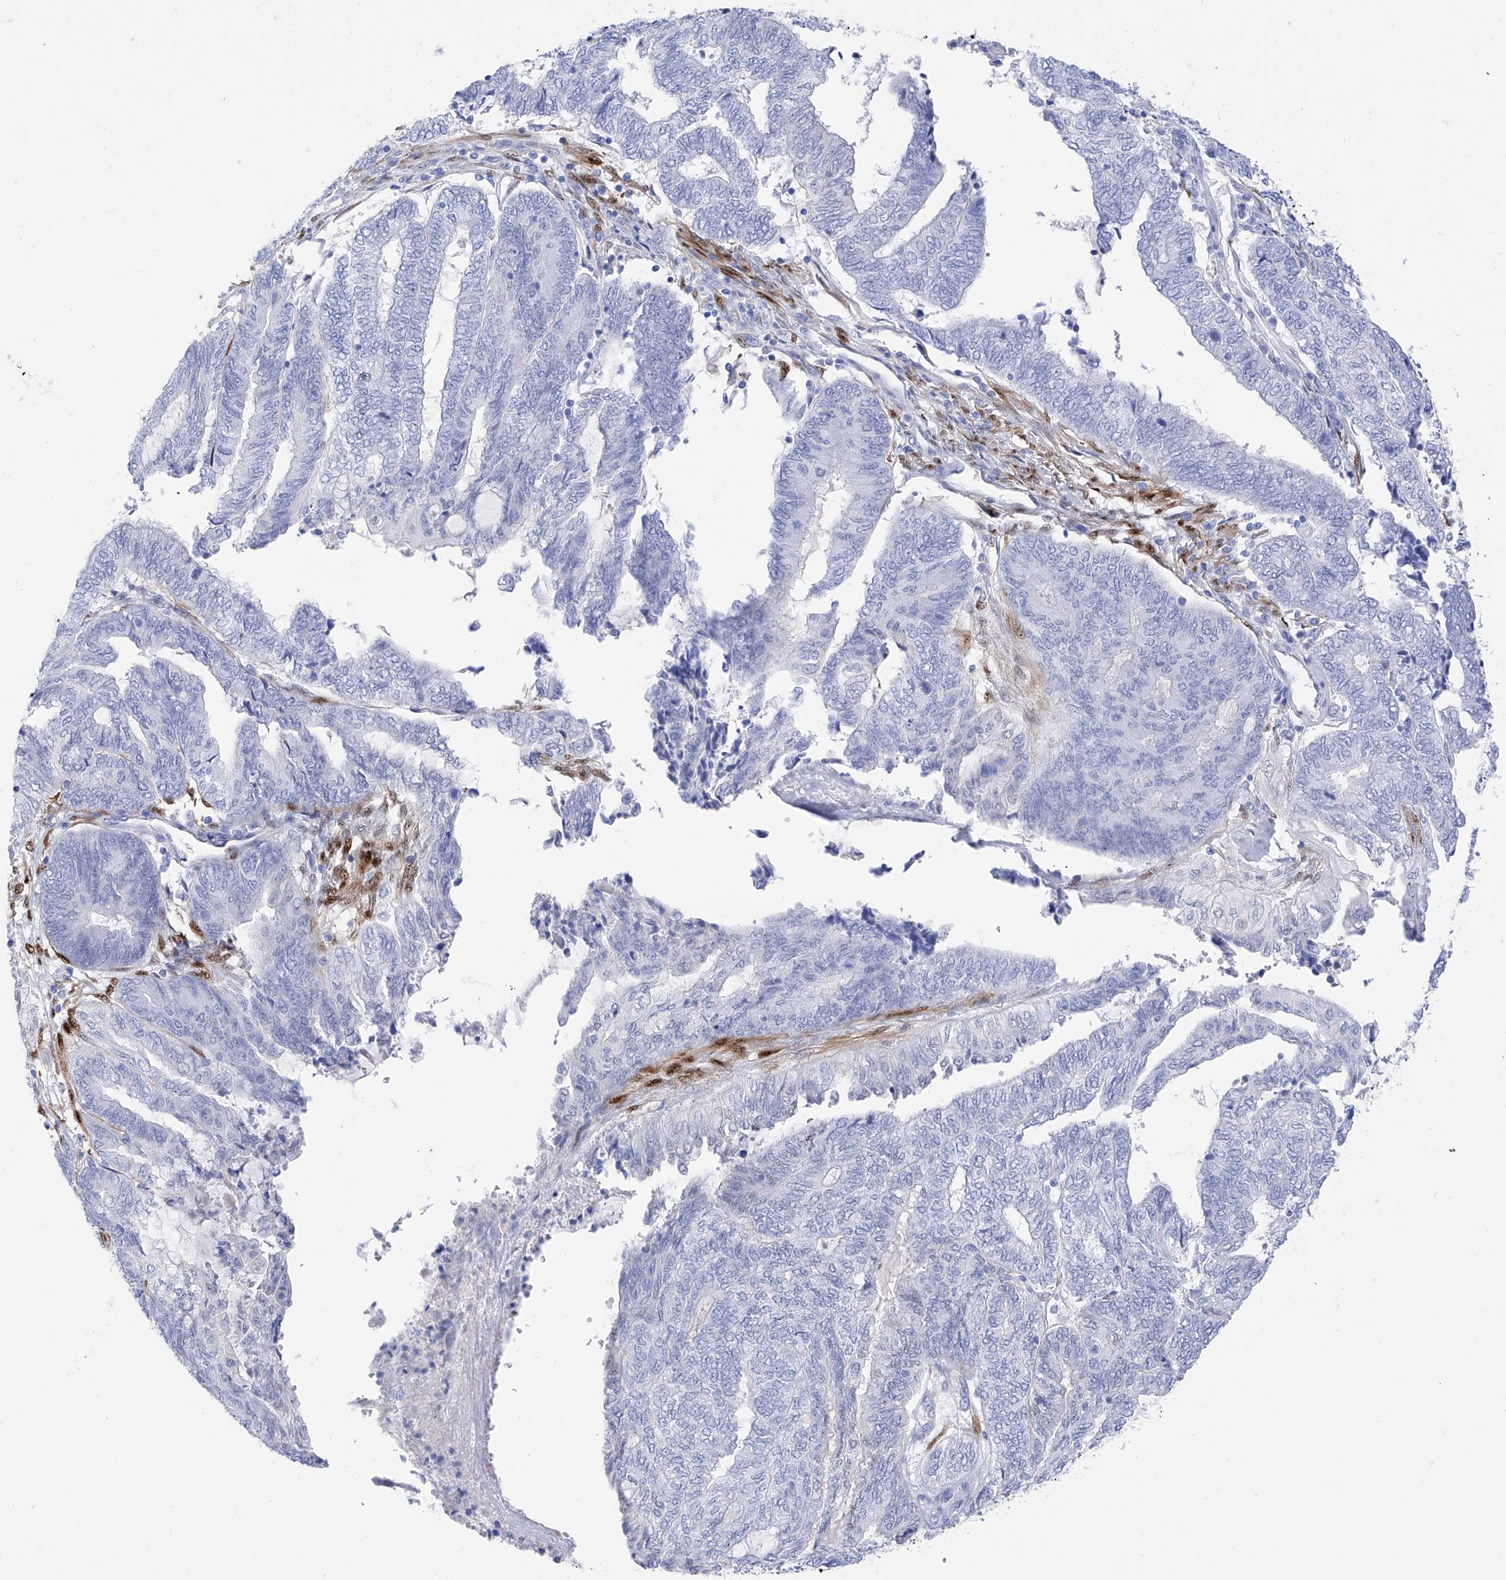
{"staining": {"intensity": "negative", "quantity": "none", "location": "none"}, "tissue": "endometrial cancer", "cell_type": "Tumor cells", "image_type": "cancer", "snomed": [{"axis": "morphology", "description": "Adenocarcinoma, NOS"}, {"axis": "topography", "description": "Uterus"}, {"axis": "topography", "description": "Endometrium"}], "caption": "There is no significant expression in tumor cells of endometrial cancer (adenocarcinoma).", "gene": "TRPC7", "patient": {"sex": "female", "age": 70}}